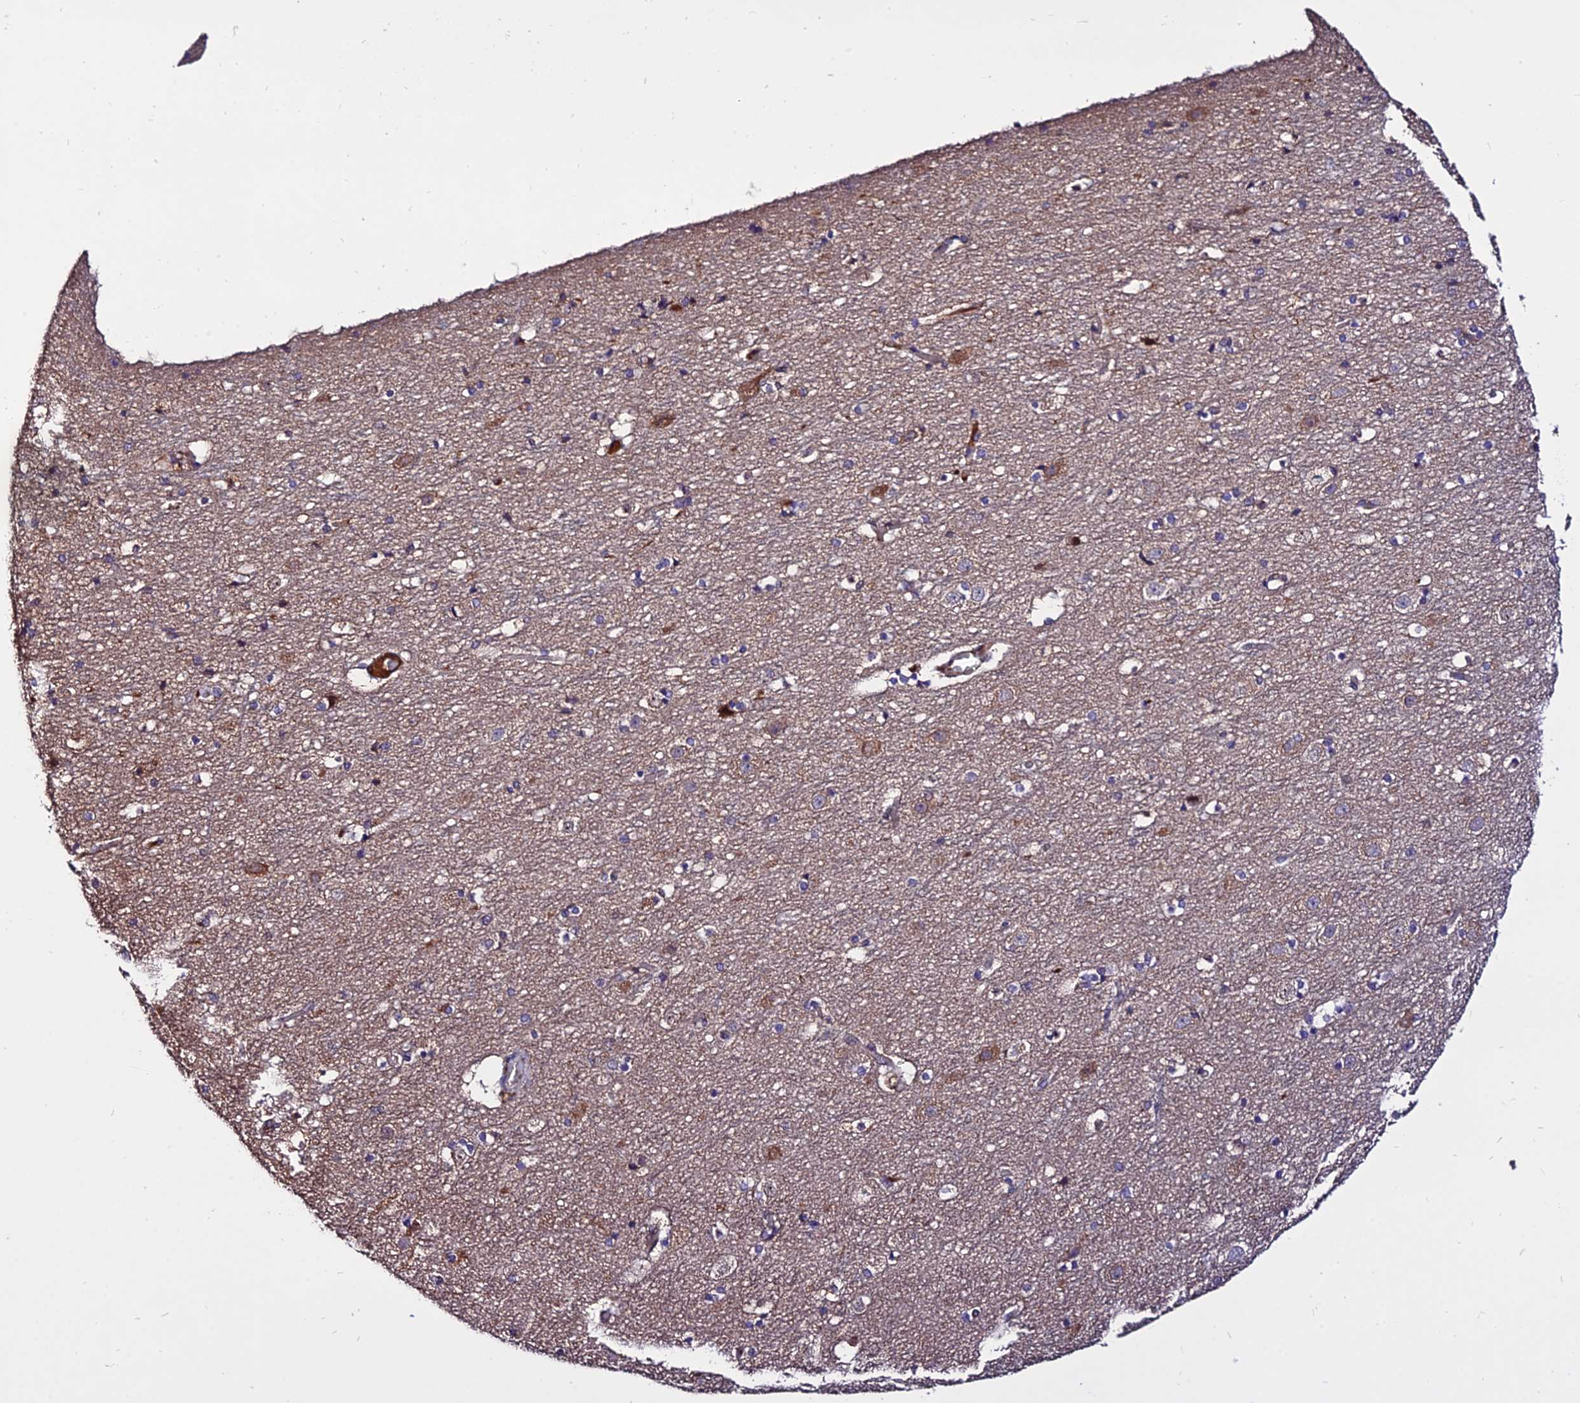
{"staining": {"intensity": "weak", "quantity": ">75%", "location": "cytoplasmic/membranous"}, "tissue": "cerebral cortex", "cell_type": "Endothelial cells", "image_type": "normal", "snomed": [{"axis": "morphology", "description": "Normal tissue, NOS"}, {"axis": "topography", "description": "Cerebral cortex"}], "caption": "A brown stain labels weak cytoplasmic/membranous positivity of a protein in endothelial cells of unremarkable cerebral cortex. (brown staining indicates protein expression, while blue staining denotes nuclei).", "gene": "CDC37L1", "patient": {"sex": "male", "age": 45}}